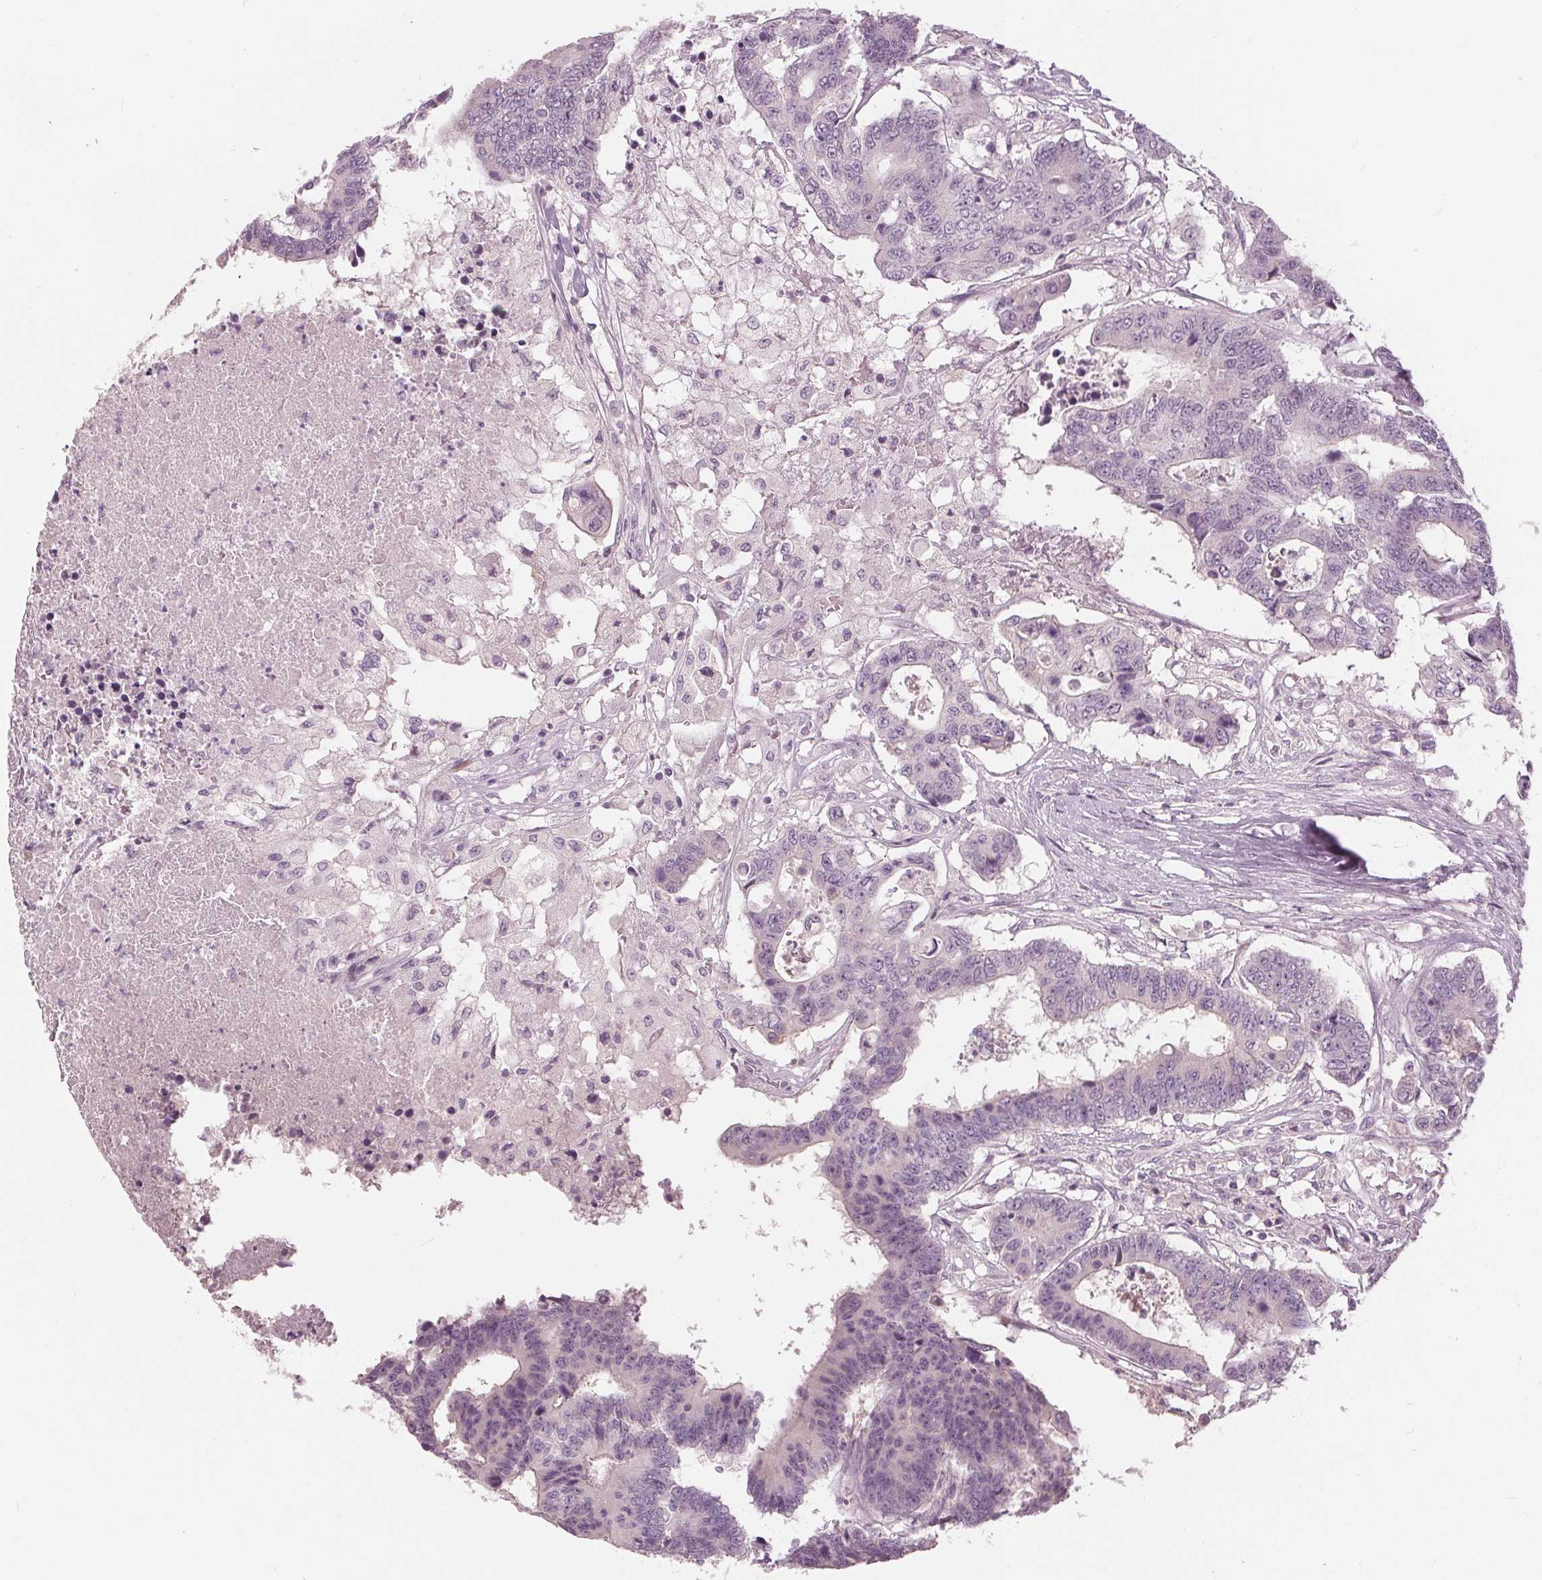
{"staining": {"intensity": "negative", "quantity": "none", "location": "none"}, "tissue": "colorectal cancer", "cell_type": "Tumor cells", "image_type": "cancer", "snomed": [{"axis": "morphology", "description": "Adenocarcinoma, NOS"}, {"axis": "topography", "description": "Colon"}], "caption": "IHC of colorectal adenocarcinoma reveals no expression in tumor cells.", "gene": "KLK13", "patient": {"sex": "female", "age": 48}}